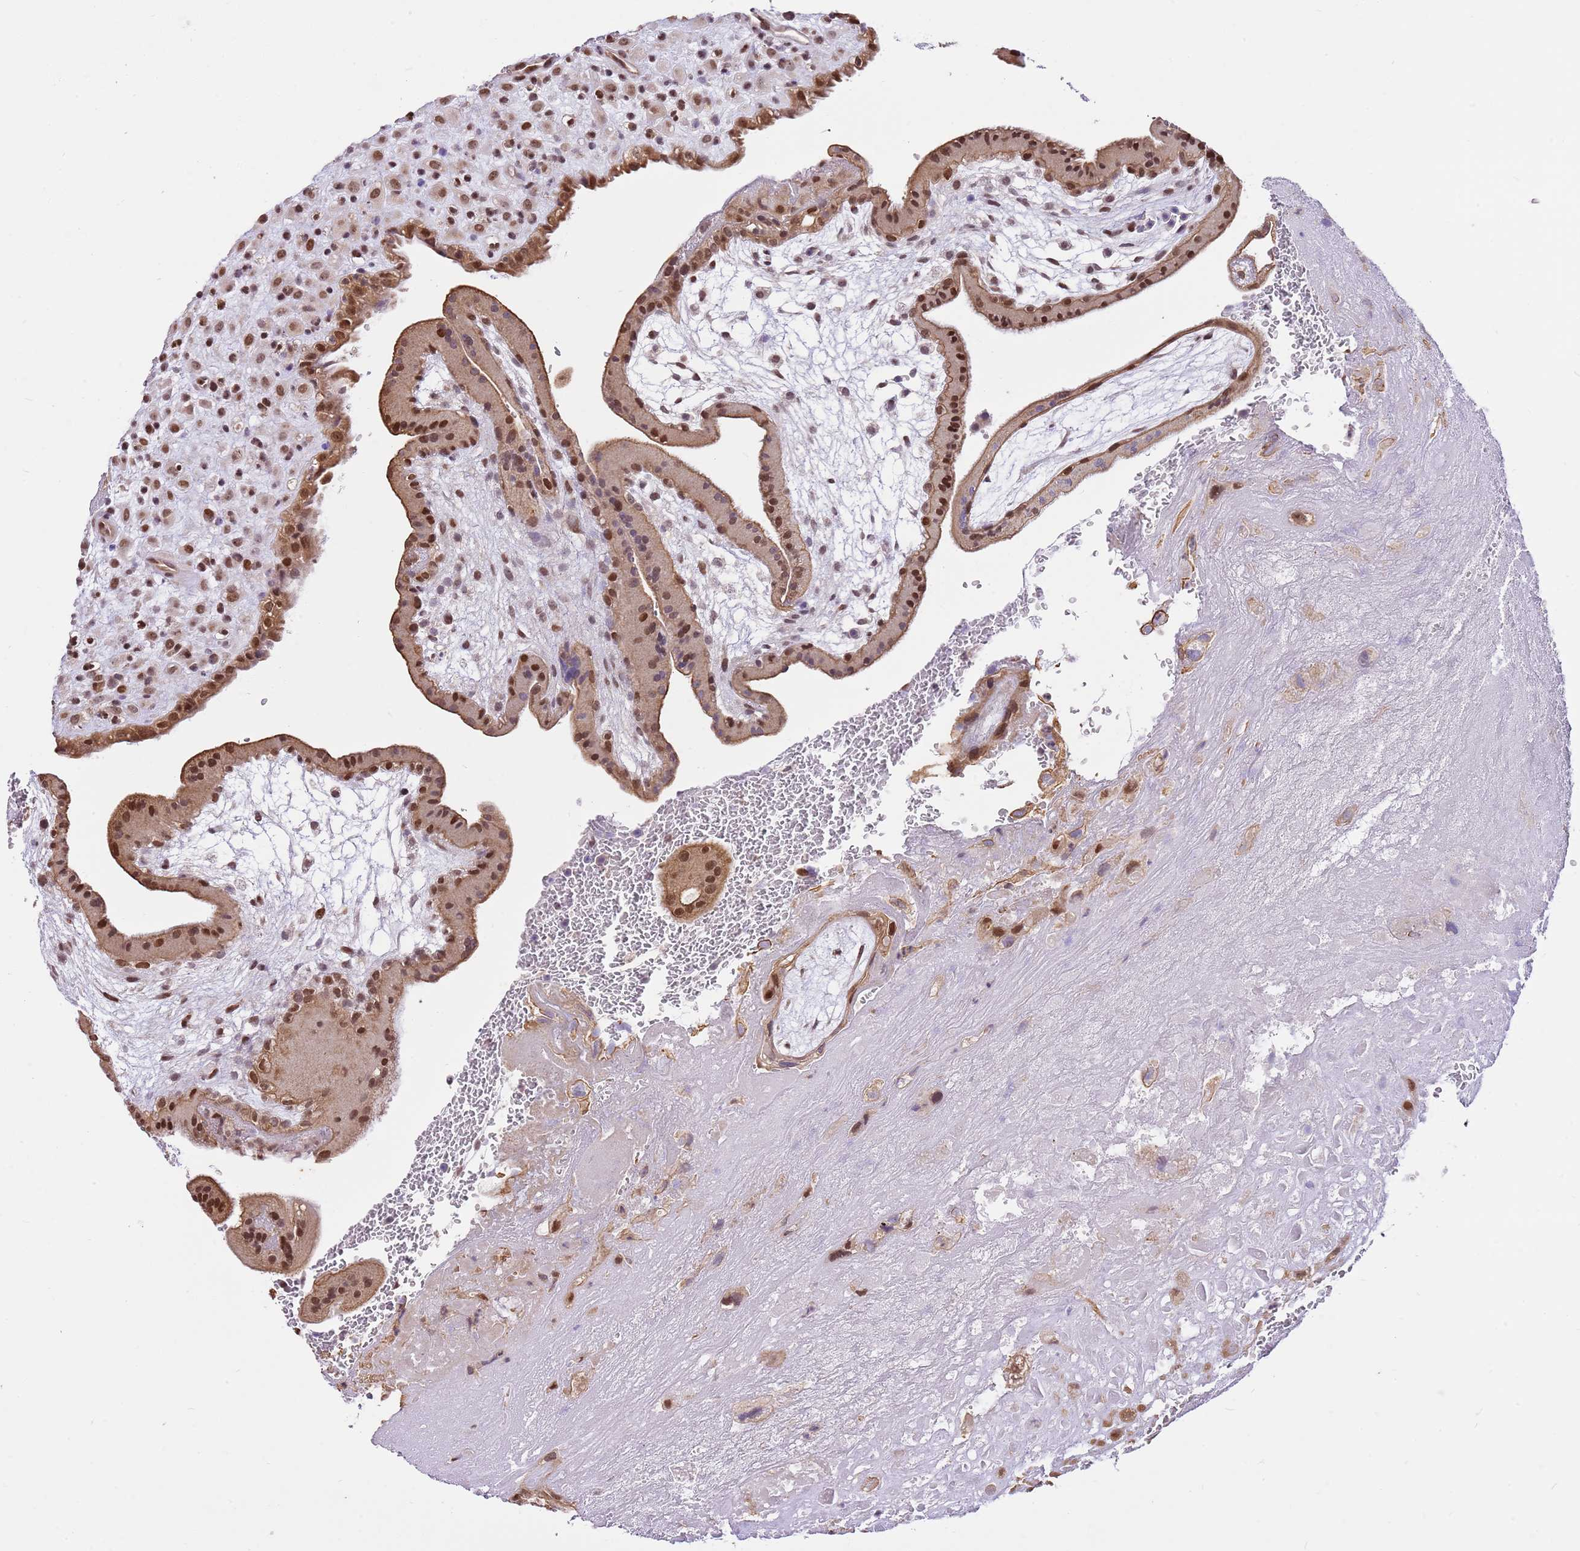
{"staining": {"intensity": "weak", "quantity": ">75%", "location": "cytoplasmic/membranous"}, "tissue": "placenta", "cell_type": "Decidual cells", "image_type": "normal", "snomed": [{"axis": "morphology", "description": "Normal tissue, NOS"}, {"axis": "topography", "description": "Placenta"}], "caption": "This image exhibits normal placenta stained with immunohistochemistry to label a protein in brown. The cytoplasmic/membranous of decidual cells show weak positivity for the protein. Nuclei are counter-stained blue.", "gene": "RFK", "patient": {"sex": "female", "age": 35}}